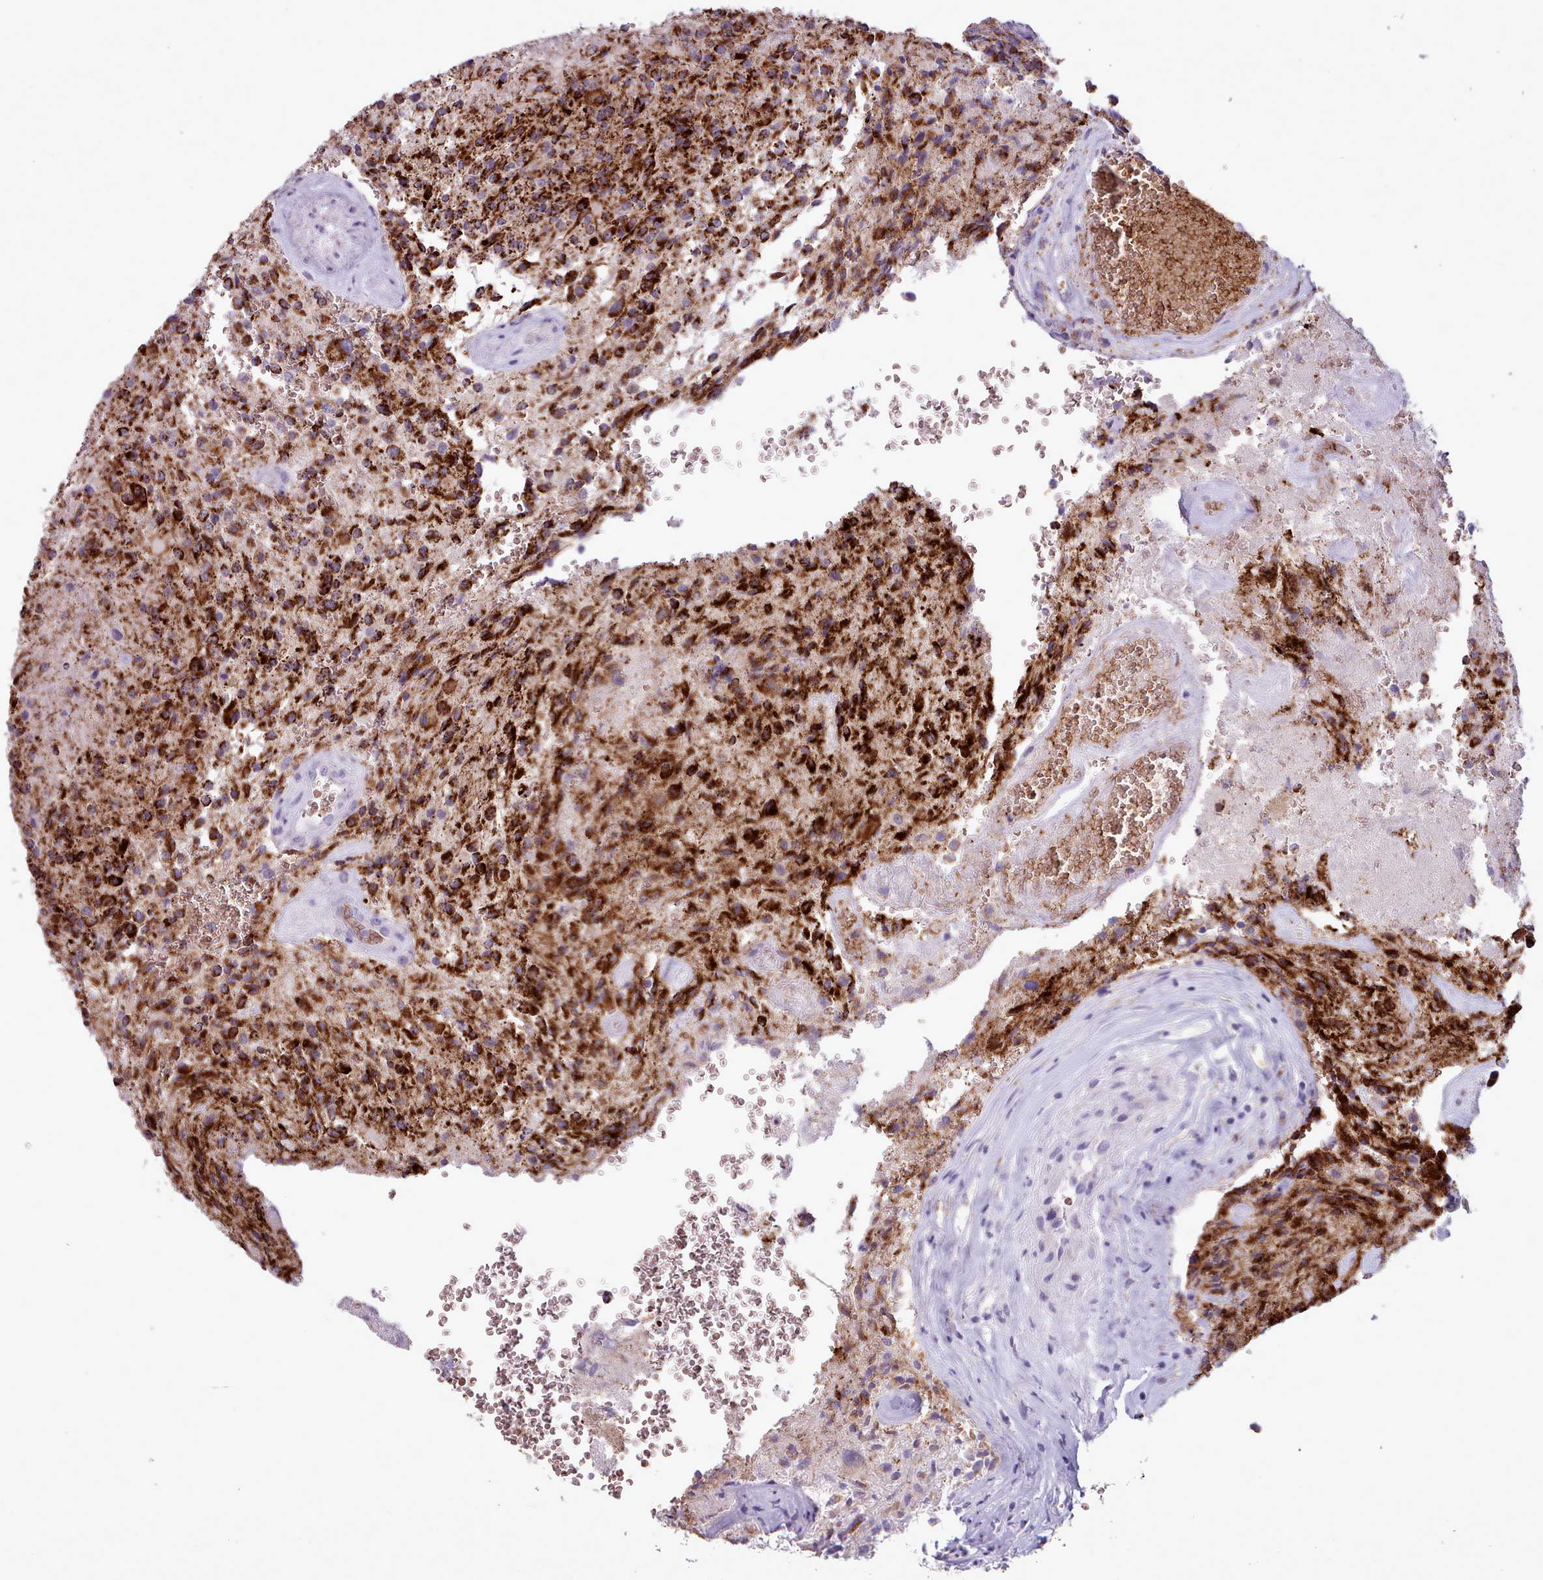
{"staining": {"intensity": "strong", "quantity": ">75%", "location": "cytoplasmic/membranous"}, "tissue": "glioma", "cell_type": "Tumor cells", "image_type": "cancer", "snomed": [{"axis": "morphology", "description": "Normal tissue, NOS"}, {"axis": "morphology", "description": "Glioma, malignant, High grade"}, {"axis": "topography", "description": "Cerebral cortex"}], "caption": "This micrograph demonstrates IHC staining of glioma, with high strong cytoplasmic/membranous staining in about >75% of tumor cells.", "gene": "AK4", "patient": {"sex": "male", "age": 56}}